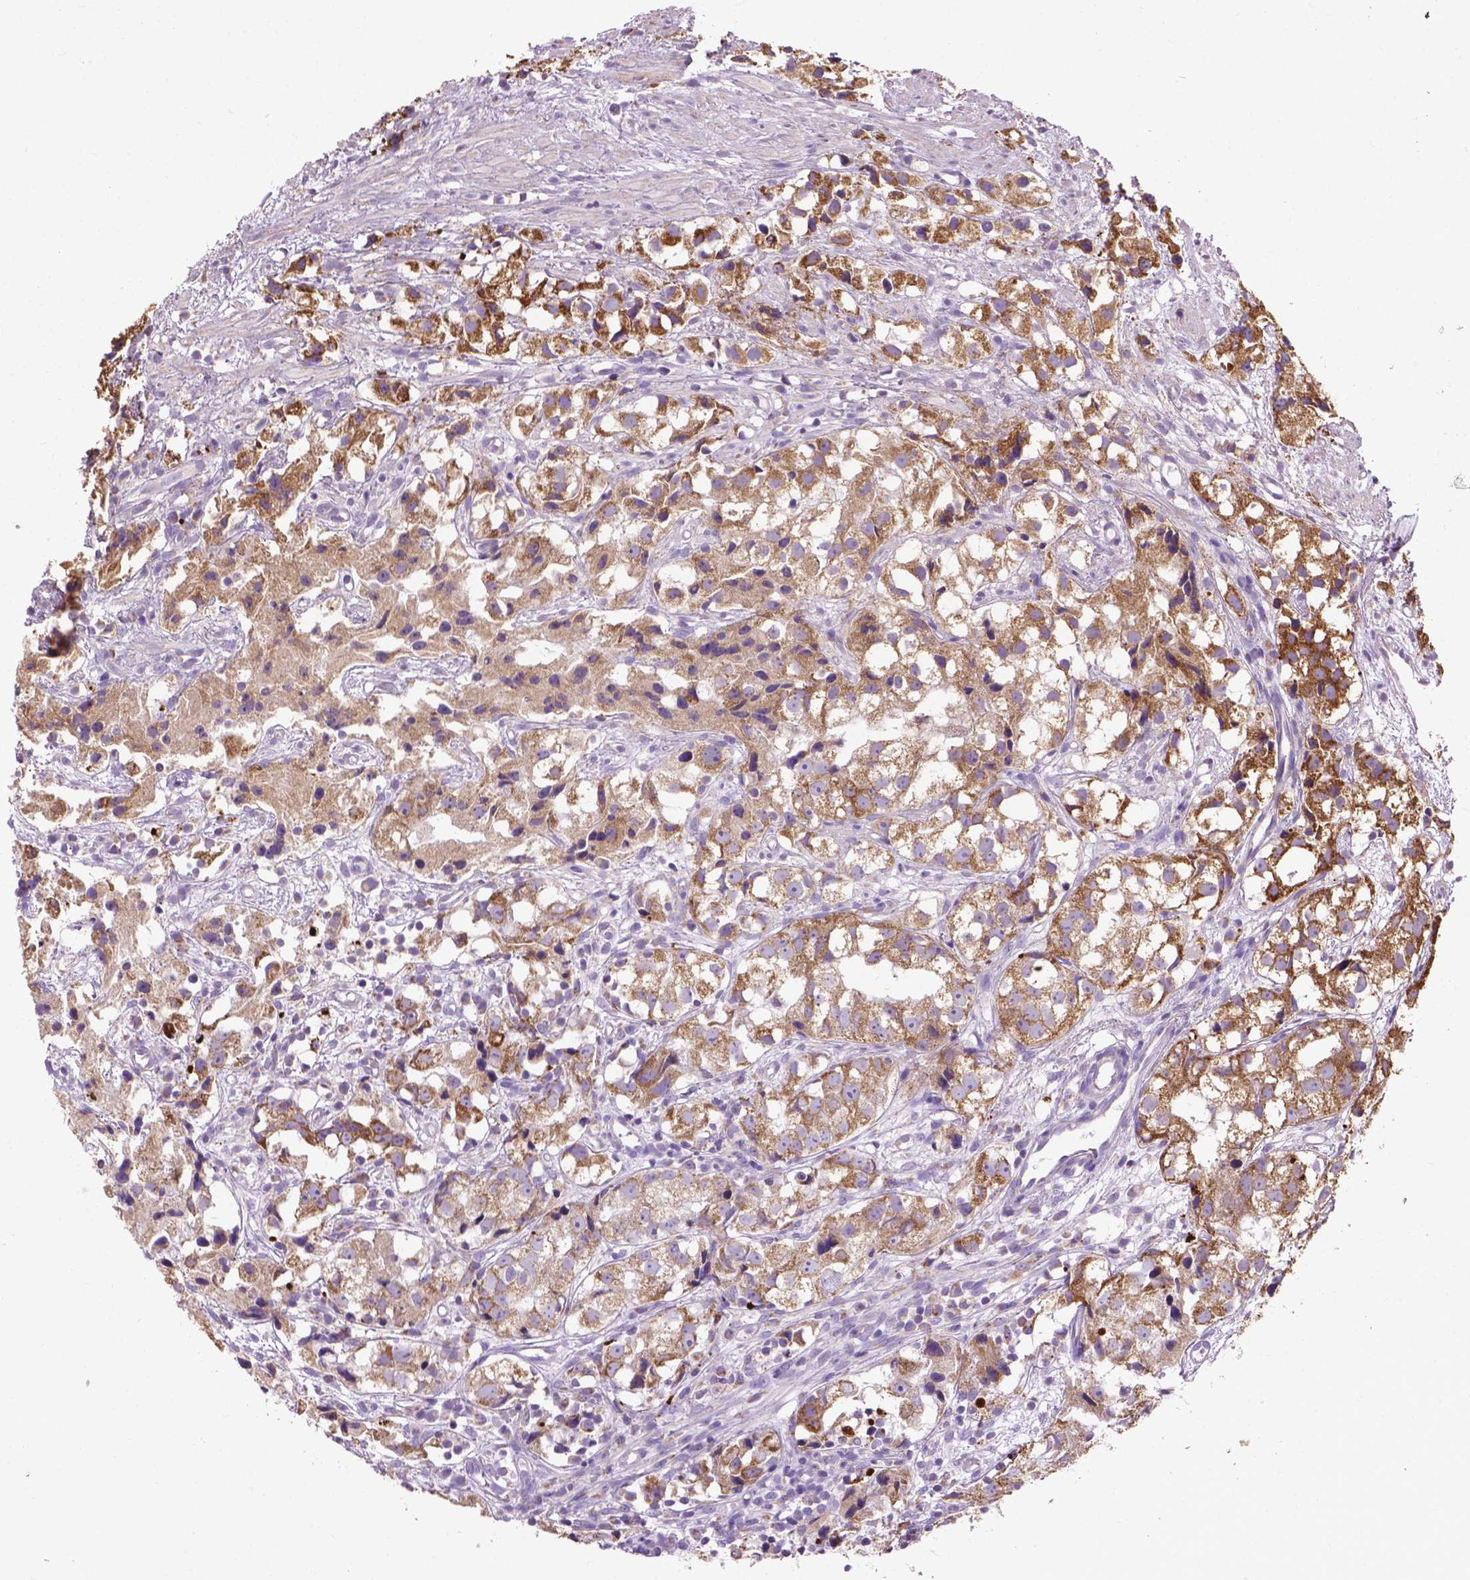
{"staining": {"intensity": "moderate", "quantity": ">75%", "location": "cytoplasmic/membranous"}, "tissue": "prostate cancer", "cell_type": "Tumor cells", "image_type": "cancer", "snomed": [{"axis": "morphology", "description": "Adenocarcinoma, High grade"}, {"axis": "topography", "description": "Prostate"}], "caption": "Prostate high-grade adenocarcinoma tissue demonstrates moderate cytoplasmic/membranous staining in approximately >75% of tumor cells, visualized by immunohistochemistry. The protein is stained brown, and the nuclei are stained in blue (DAB IHC with brightfield microscopy, high magnification).", "gene": "VDAC1", "patient": {"sex": "male", "age": 68}}